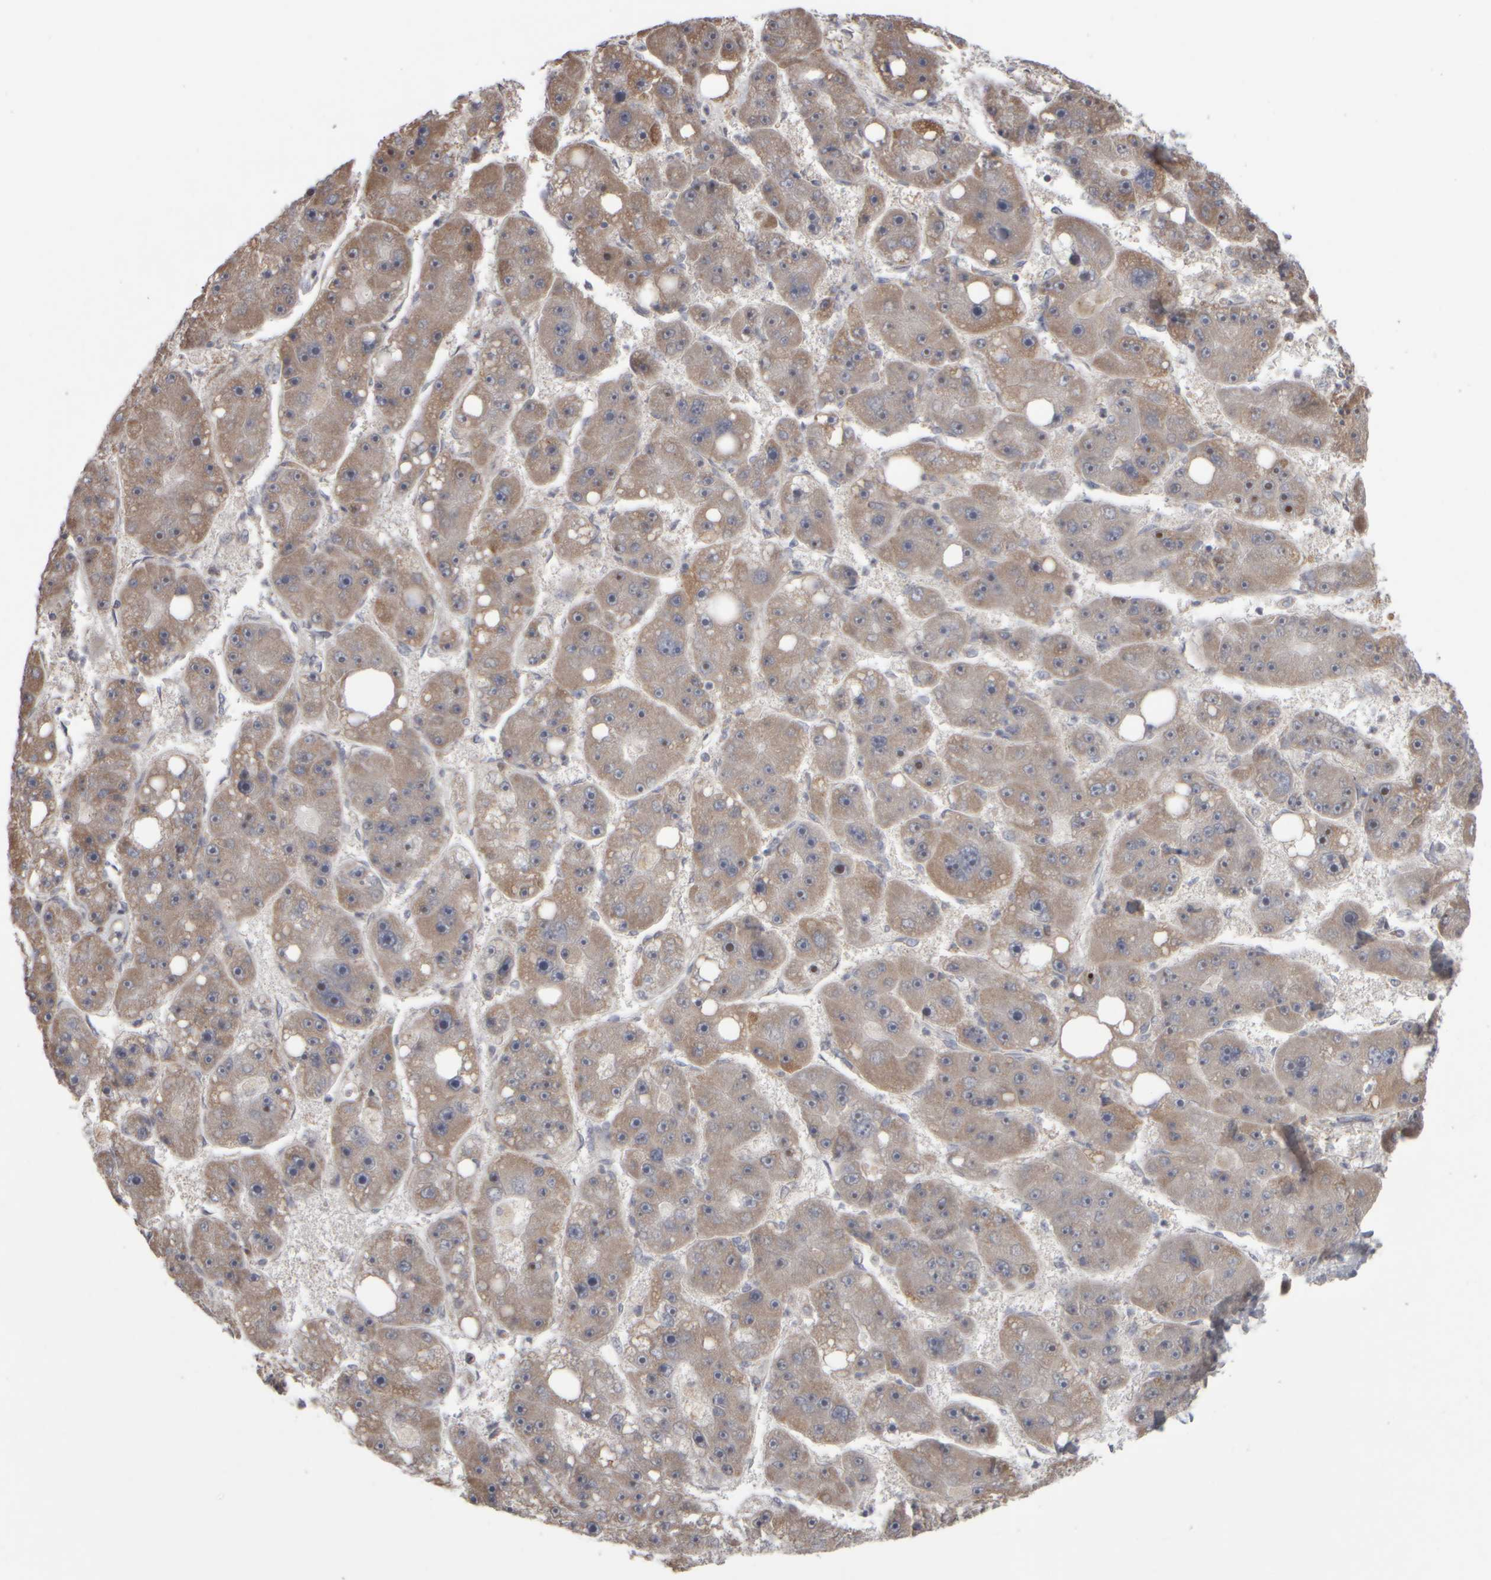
{"staining": {"intensity": "weak", "quantity": ">75%", "location": "cytoplasmic/membranous,nuclear"}, "tissue": "liver cancer", "cell_type": "Tumor cells", "image_type": "cancer", "snomed": [{"axis": "morphology", "description": "Carcinoma, Hepatocellular, NOS"}, {"axis": "topography", "description": "Liver"}], "caption": "Protein staining of liver cancer tissue reveals weak cytoplasmic/membranous and nuclear positivity in approximately >75% of tumor cells.", "gene": "SCO1", "patient": {"sex": "female", "age": 61}}